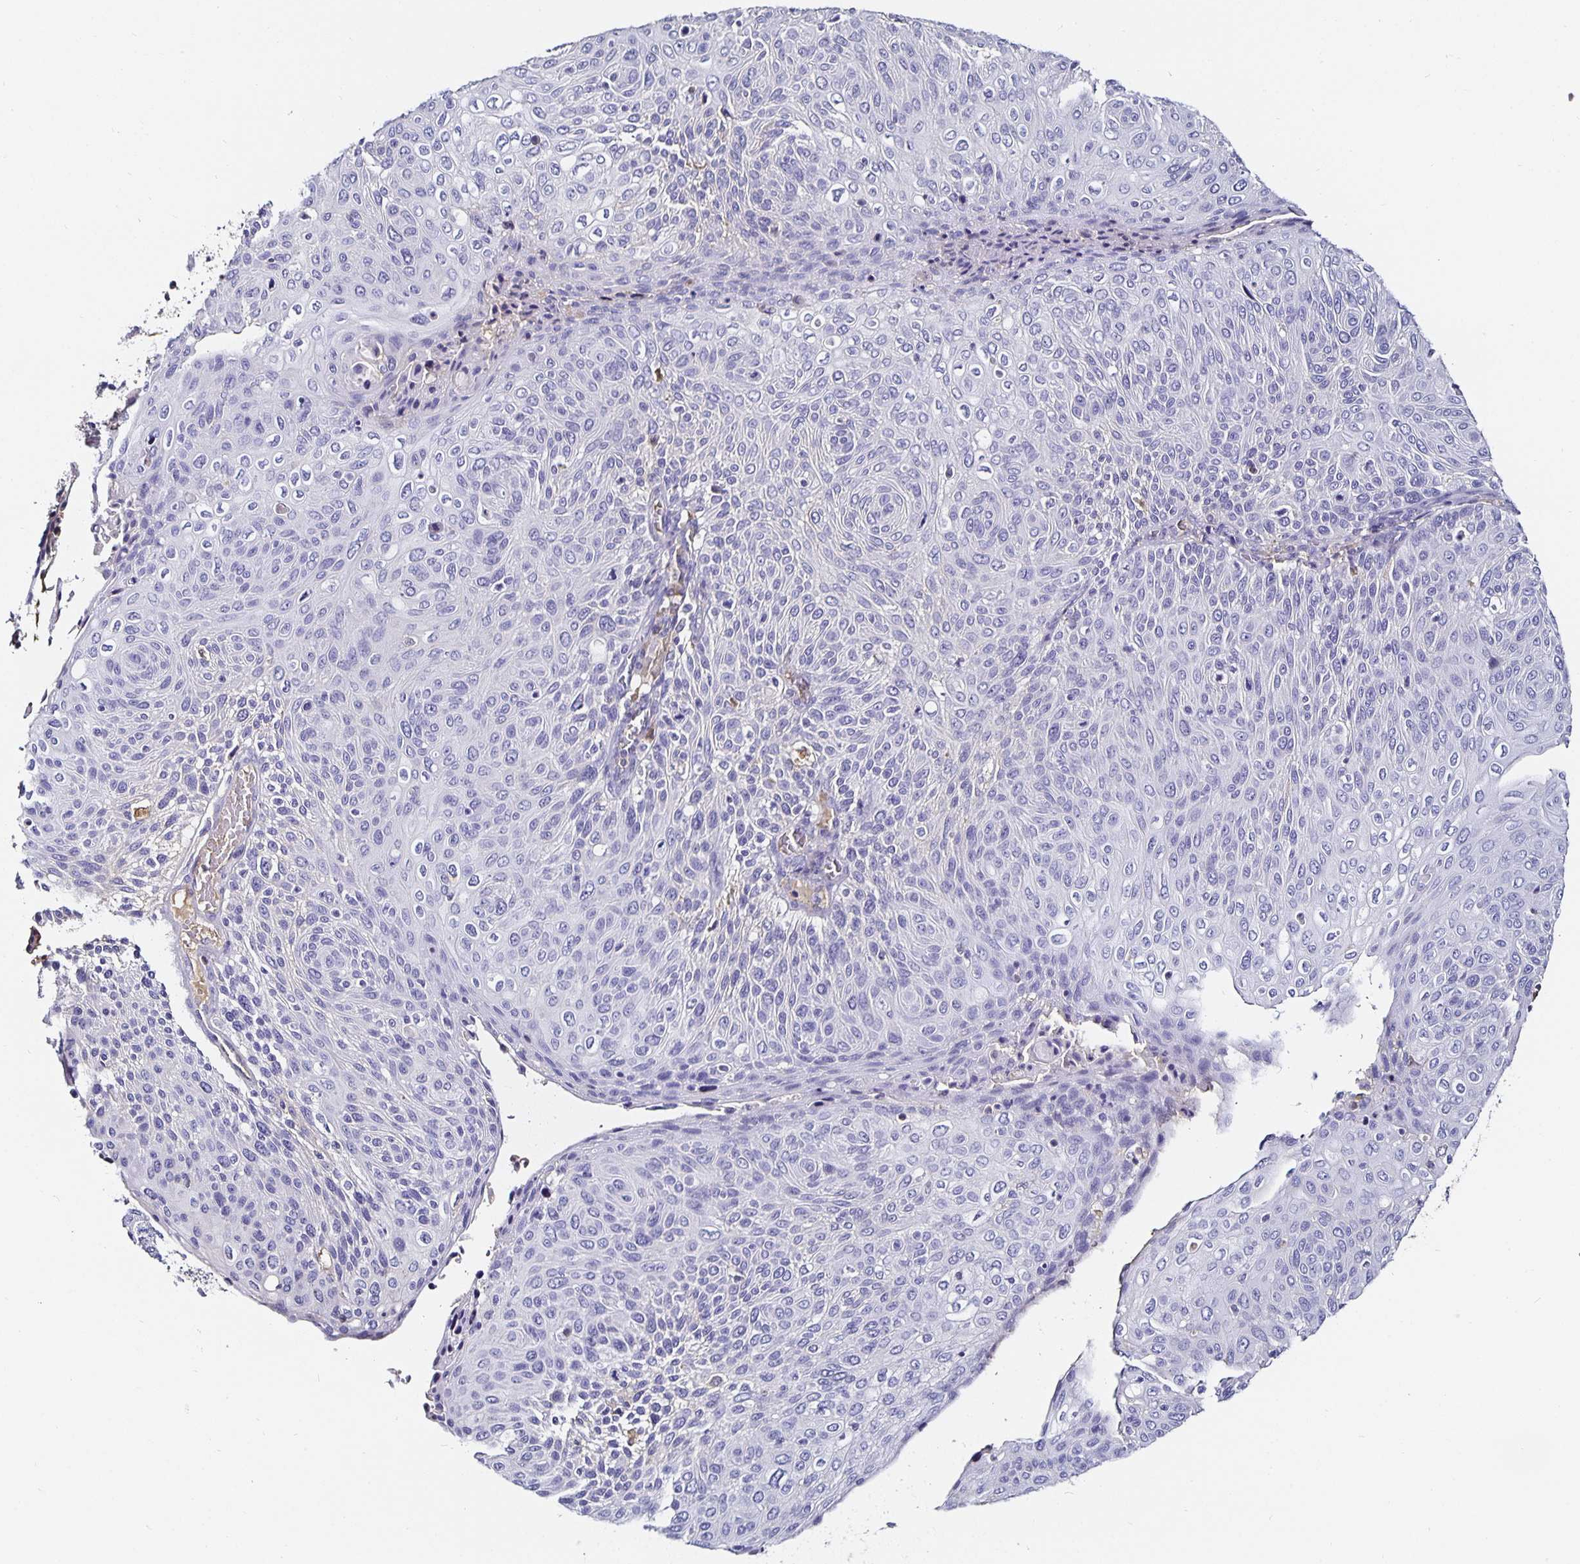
{"staining": {"intensity": "negative", "quantity": "none", "location": "none"}, "tissue": "cervical cancer", "cell_type": "Tumor cells", "image_type": "cancer", "snomed": [{"axis": "morphology", "description": "Squamous cell carcinoma, NOS"}, {"axis": "topography", "description": "Cervix"}], "caption": "Protein analysis of cervical squamous cell carcinoma exhibits no significant staining in tumor cells.", "gene": "TTR", "patient": {"sex": "female", "age": 31}}